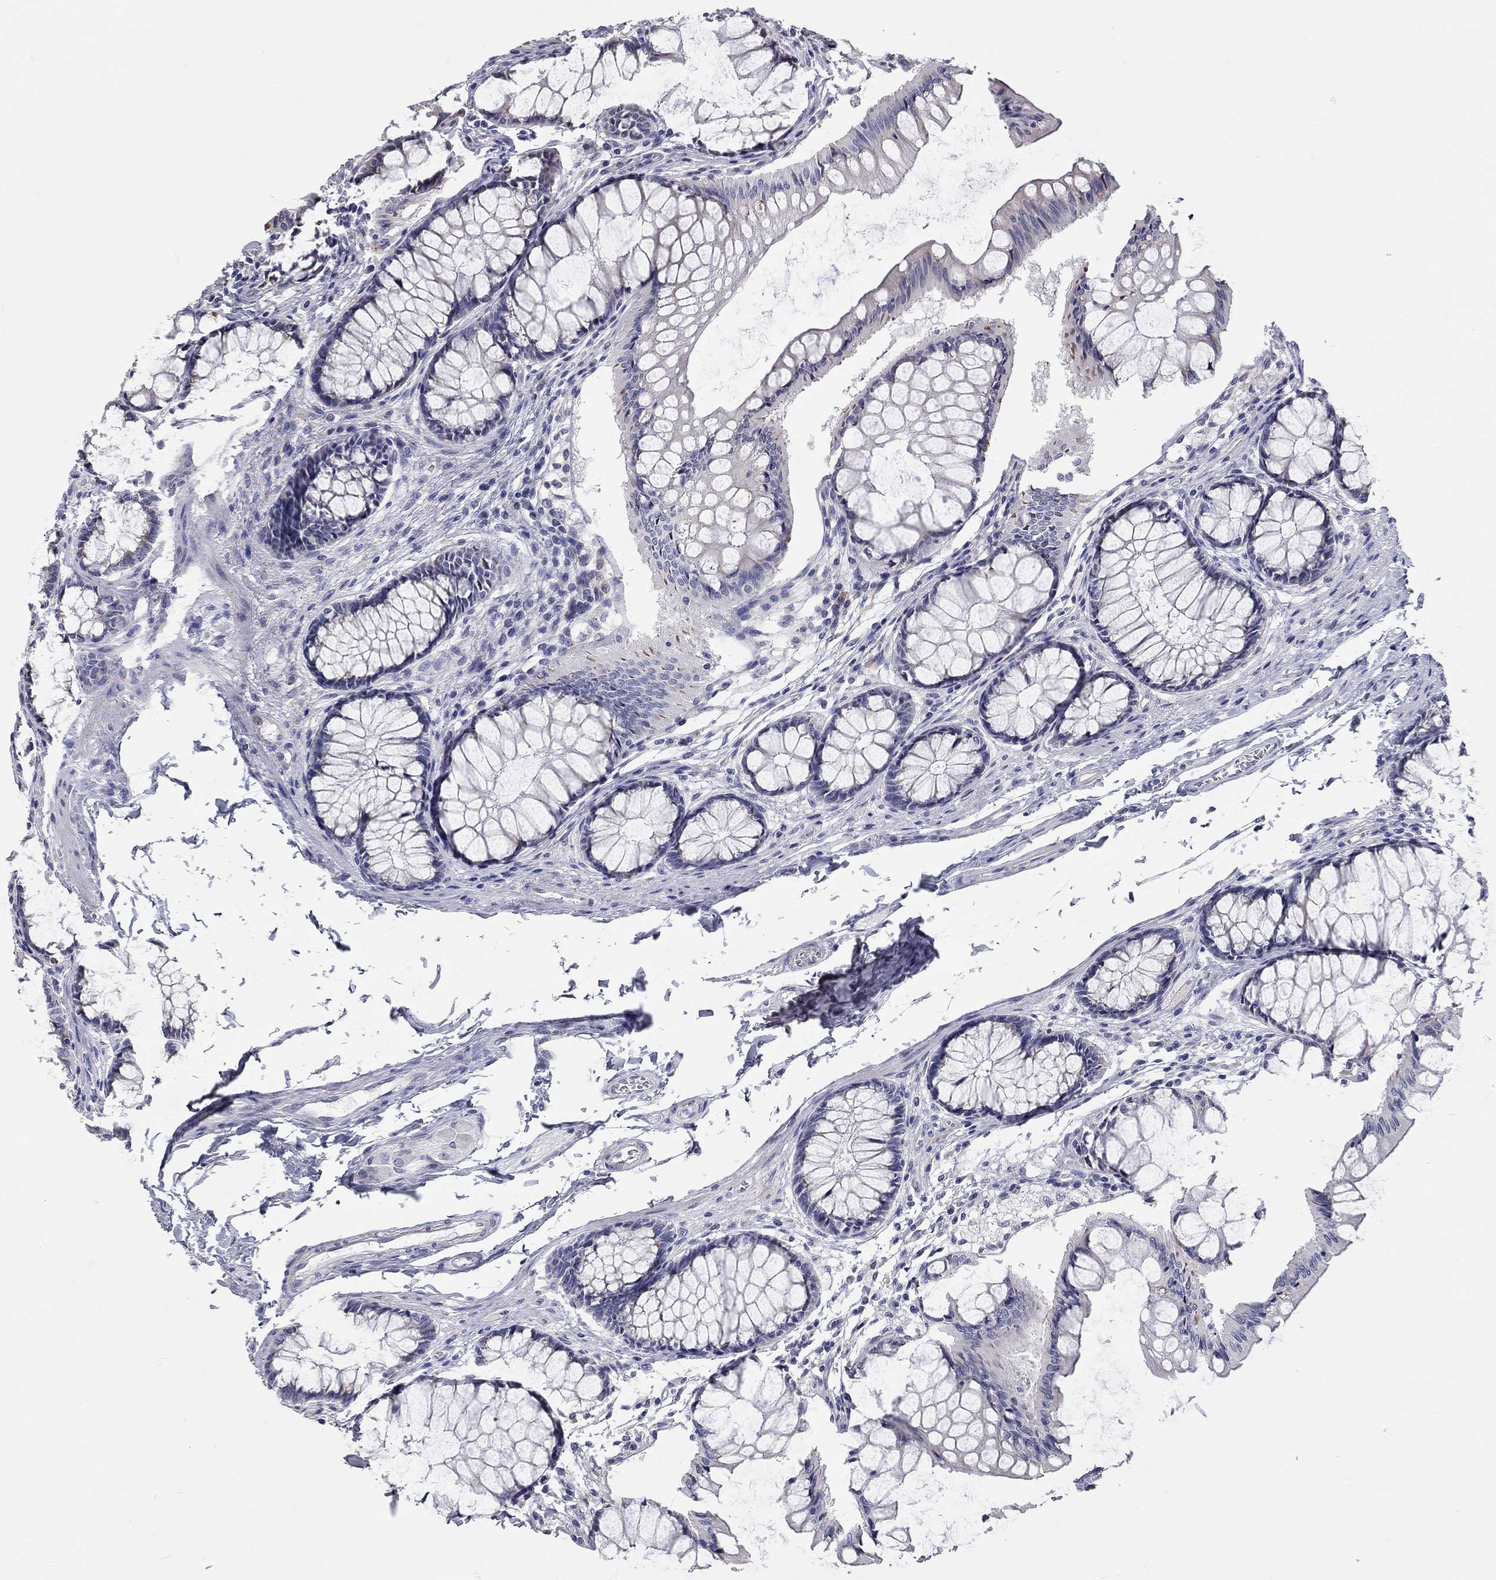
{"staining": {"intensity": "negative", "quantity": "none", "location": "none"}, "tissue": "colon", "cell_type": "Endothelial cells", "image_type": "normal", "snomed": [{"axis": "morphology", "description": "Normal tissue, NOS"}, {"axis": "topography", "description": "Colon"}], "caption": "Photomicrograph shows no protein positivity in endothelial cells of unremarkable colon. Nuclei are stained in blue.", "gene": "XAGE2", "patient": {"sex": "female", "age": 65}}